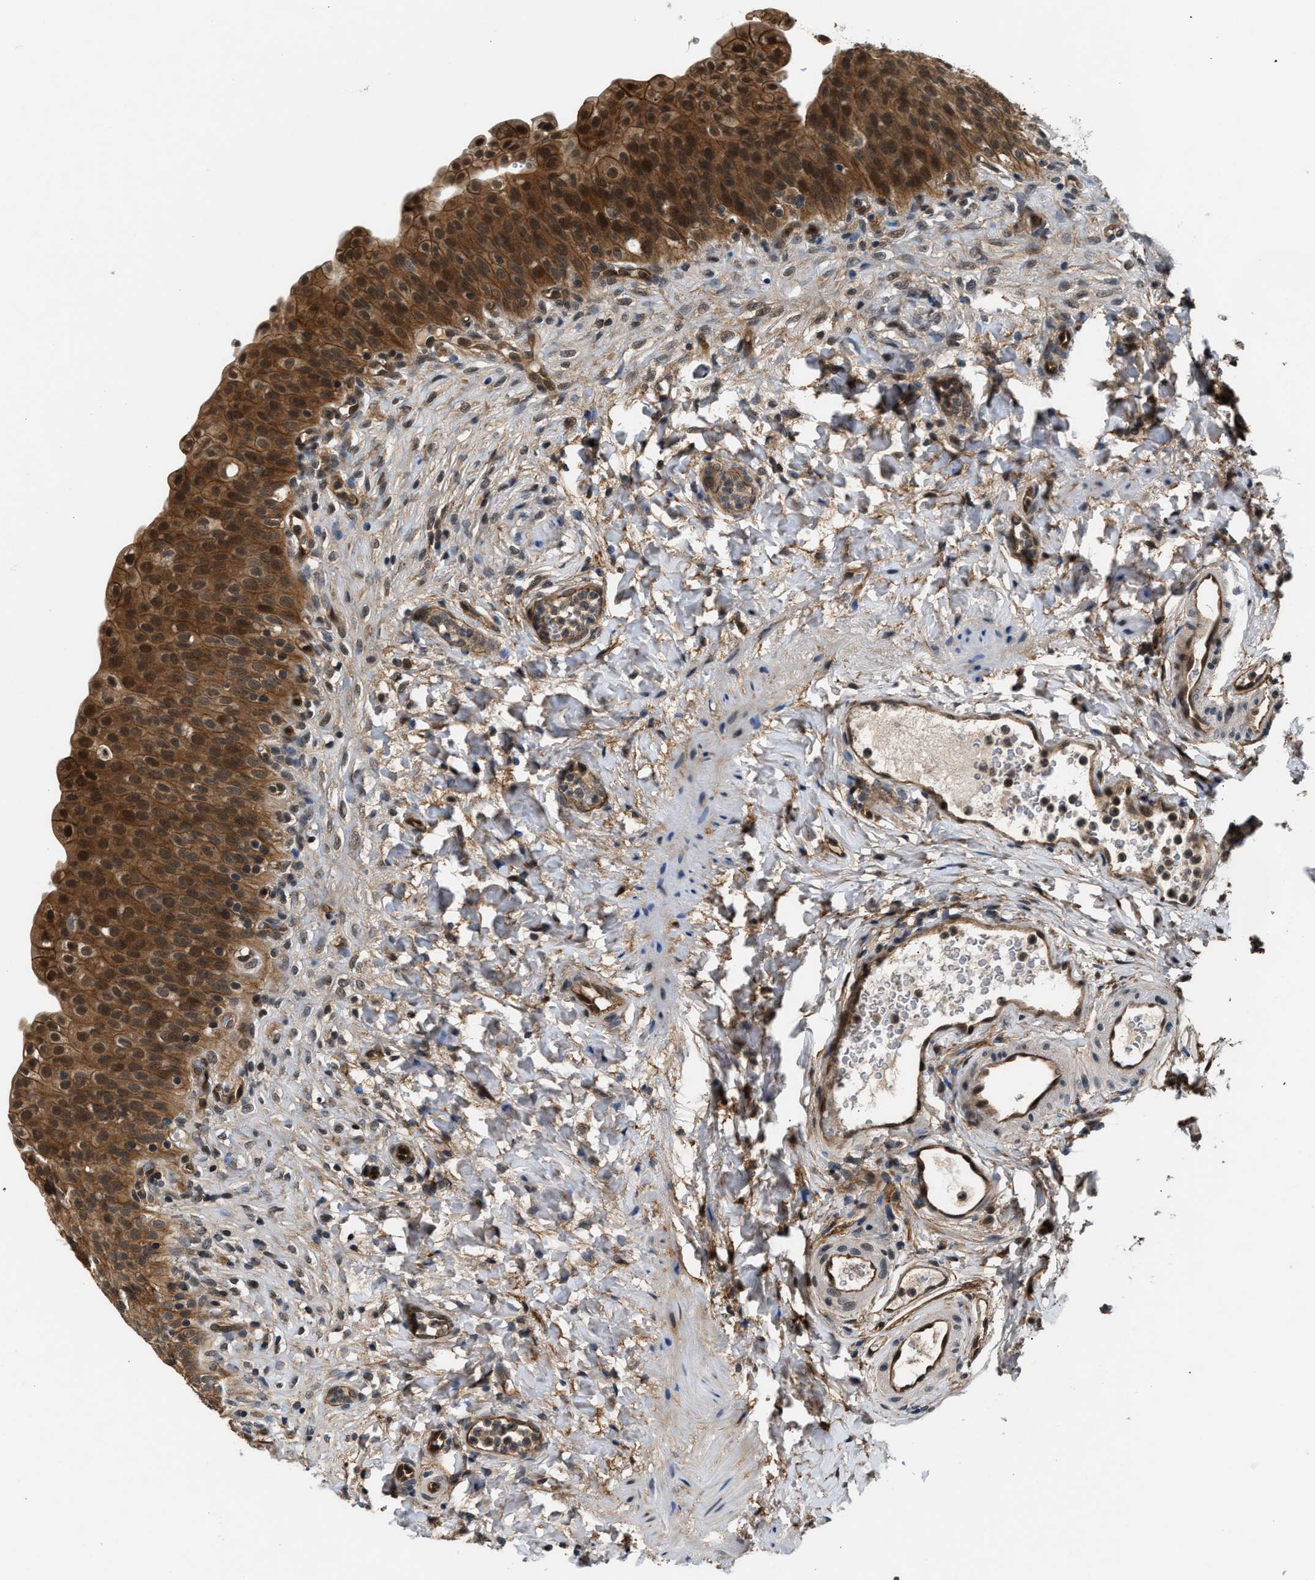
{"staining": {"intensity": "moderate", "quantity": ">75%", "location": "cytoplasmic/membranous,nuclear"}, "tissue": "urinary bladder", "cell_type": "Urothelial cells", "image_type": "normal", "snomed": [{"axis": "morphology", "description": "Urothelial carcinoma, High grade"}, {"axis": "topography", "description": "Urinary bladder"}], "caption": "Protein staining exhibits moderate cytoplasmic/membranous,nuclear expression in approximately >75% of urothelial cells in normal urinary bladder.", "gene": "COPS2", "patient": {"sex": "male", "age": 46}}